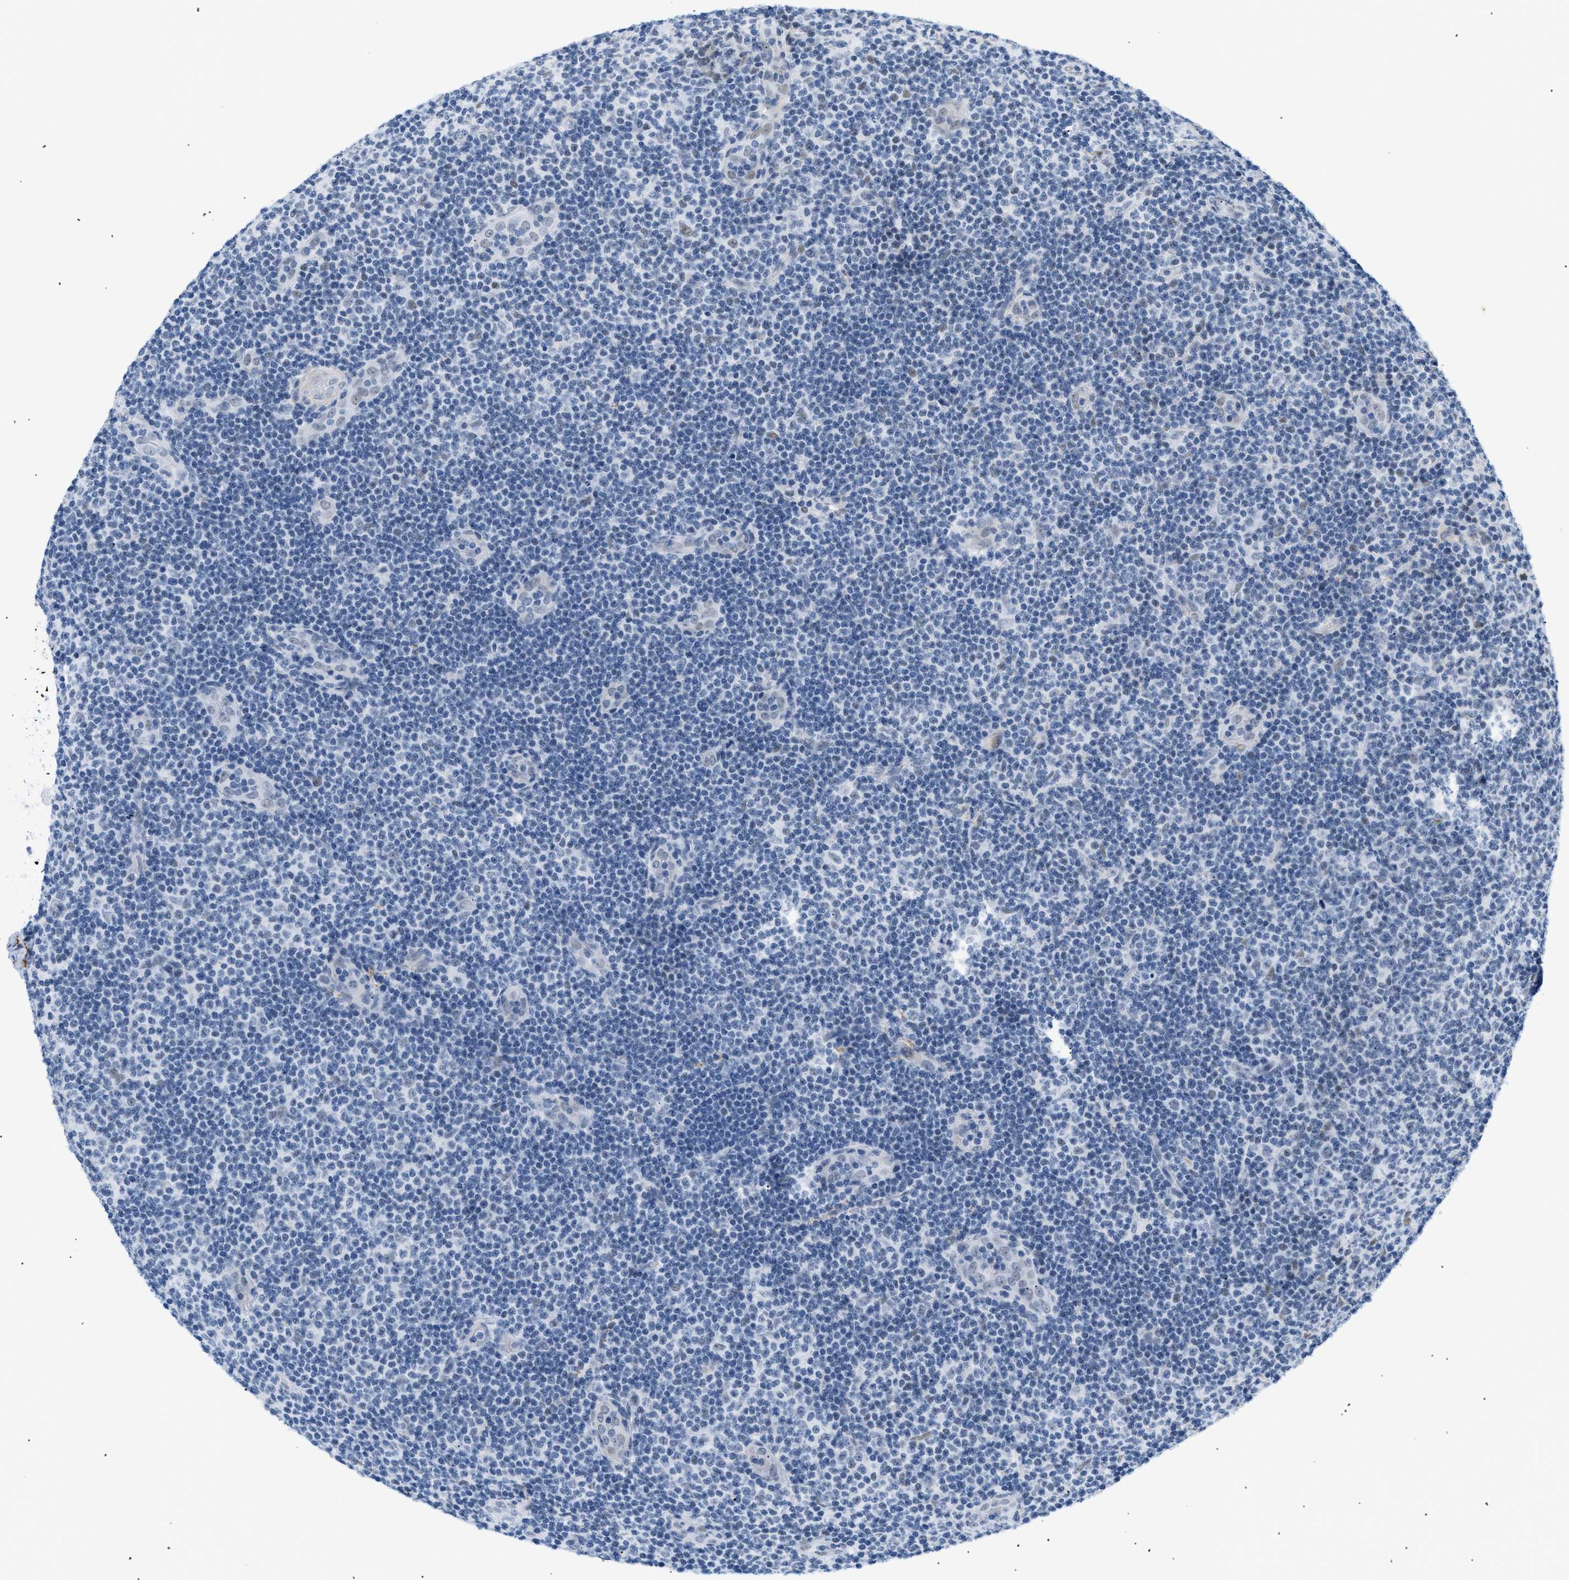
{"staining": {"intensity": "negative", "quantity": "none", "location": "none"}, "tissue": "lymphoma", "cell_type": "Tumor cells", "image_type": "cancer", "snomed": [{"axis": "morphology", "description": "Malignant lymphoma, non-Hodgkin's type, Low grade"}, {"axis": "topography", "description": "Lymph node"}], "caption": "This is an IHC image of human malignant lymphoma, non-Hodgkin's type (low-grade). There is no staining in tumor cells.", "gene": "ELN", "patient": {"sex": "male", "age": 83}}